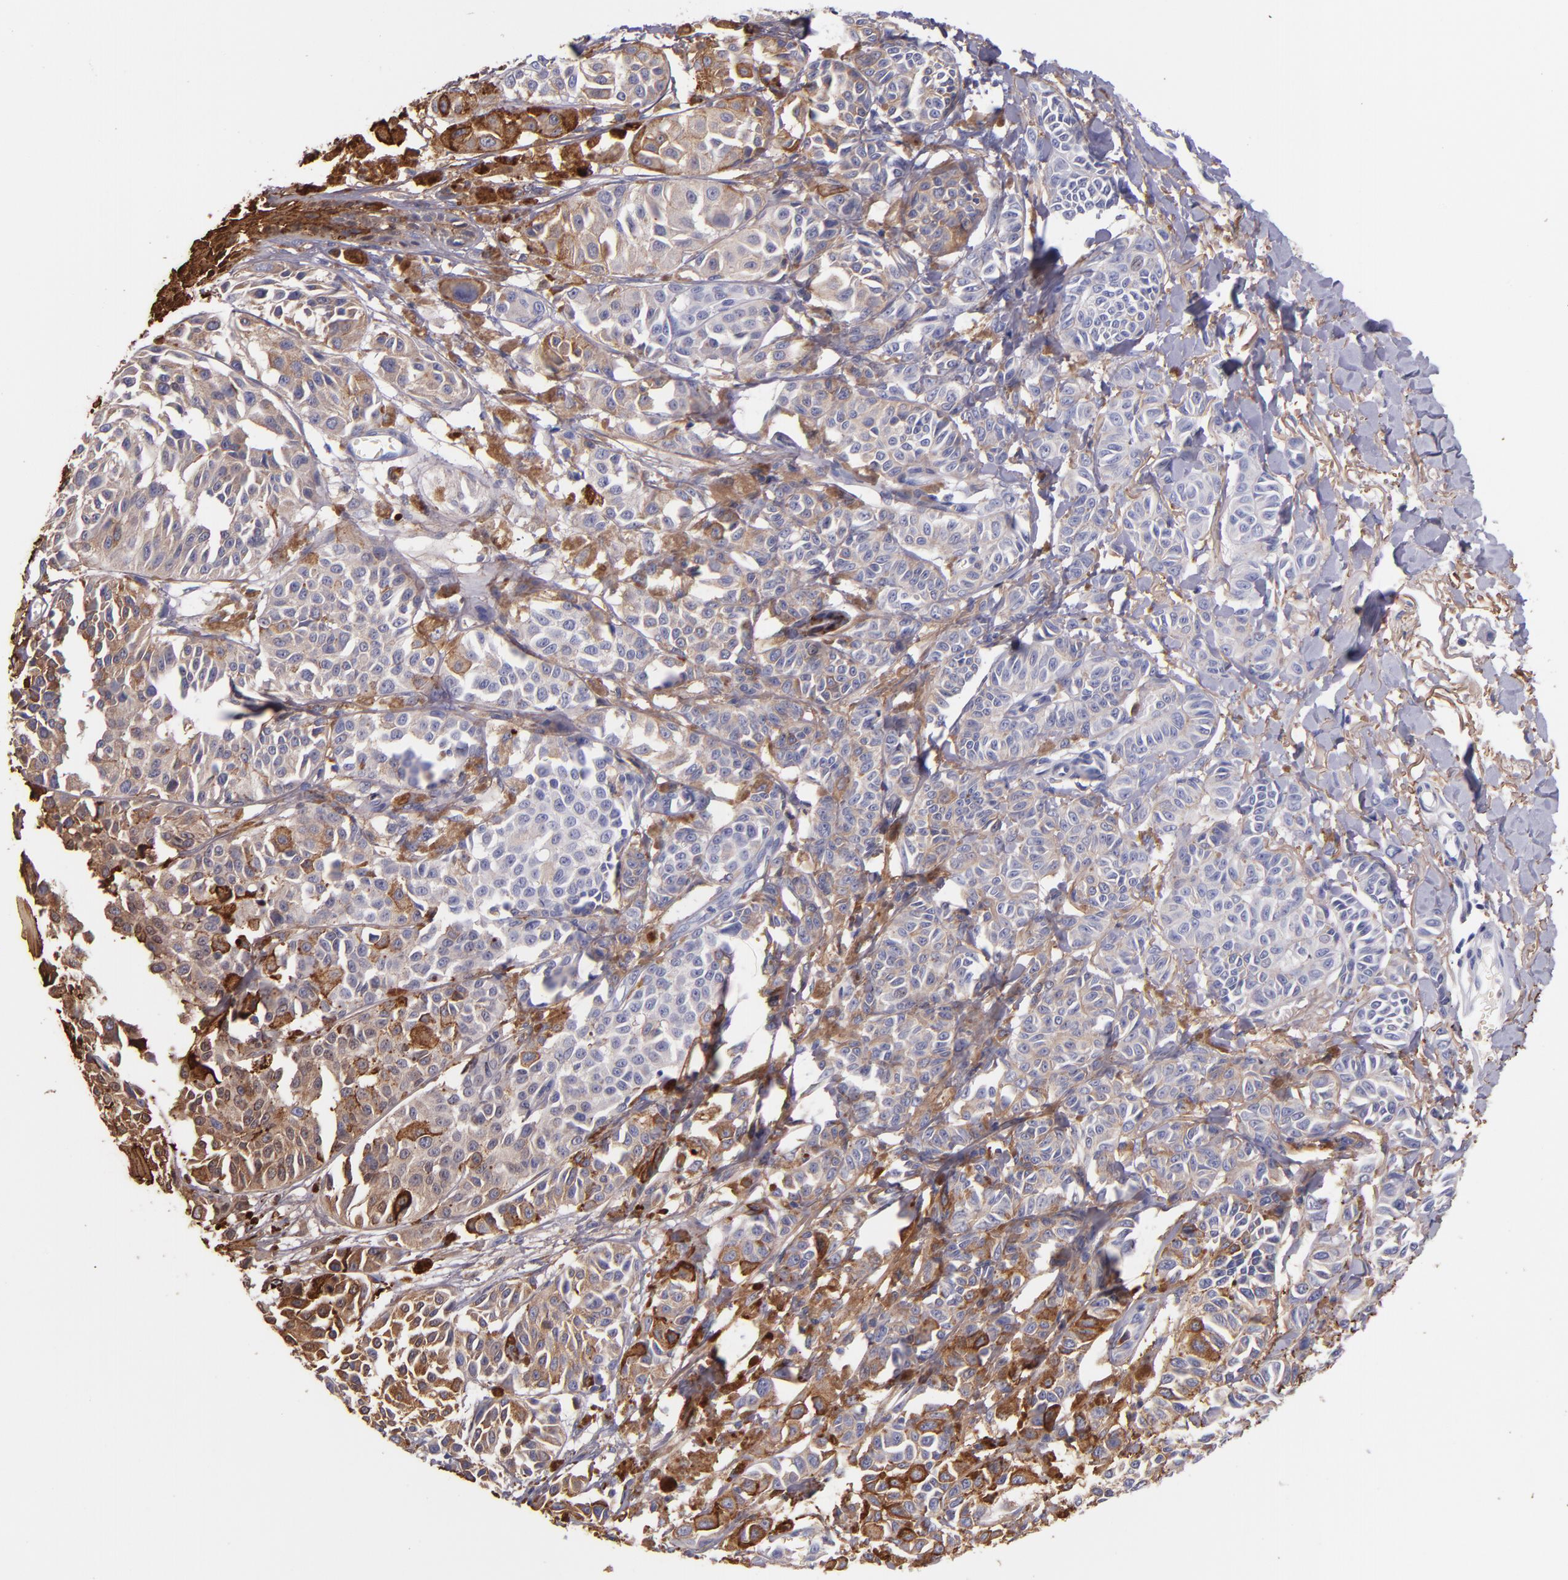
{"staining": {"intensity": "strong", "quantity": ">75%", "location": "cytoplasmic/membranous"}, "tissue": "melanoma", "cell_type": "Tumor cells", "image_type": "cancer", "snomed": [{"axis": "morphology", "description": "Malignant melanoma, NOS"}, {"axis": "topography", "description": "Skin"}], "caption": "Immunohistochemistry staining of melanoma, which demonstrates high levels of strong cytoplasmic/membranous expression in approximately >75% of tumor cells indicating strong cytoplasmic/membranous protein staining. The staining was performed using DAB (brown) for protein detection and nuclei were counterstained in hematoxylin (blue).", "gene": "IVL", "patient": {"sex": "male", "age": 76}}